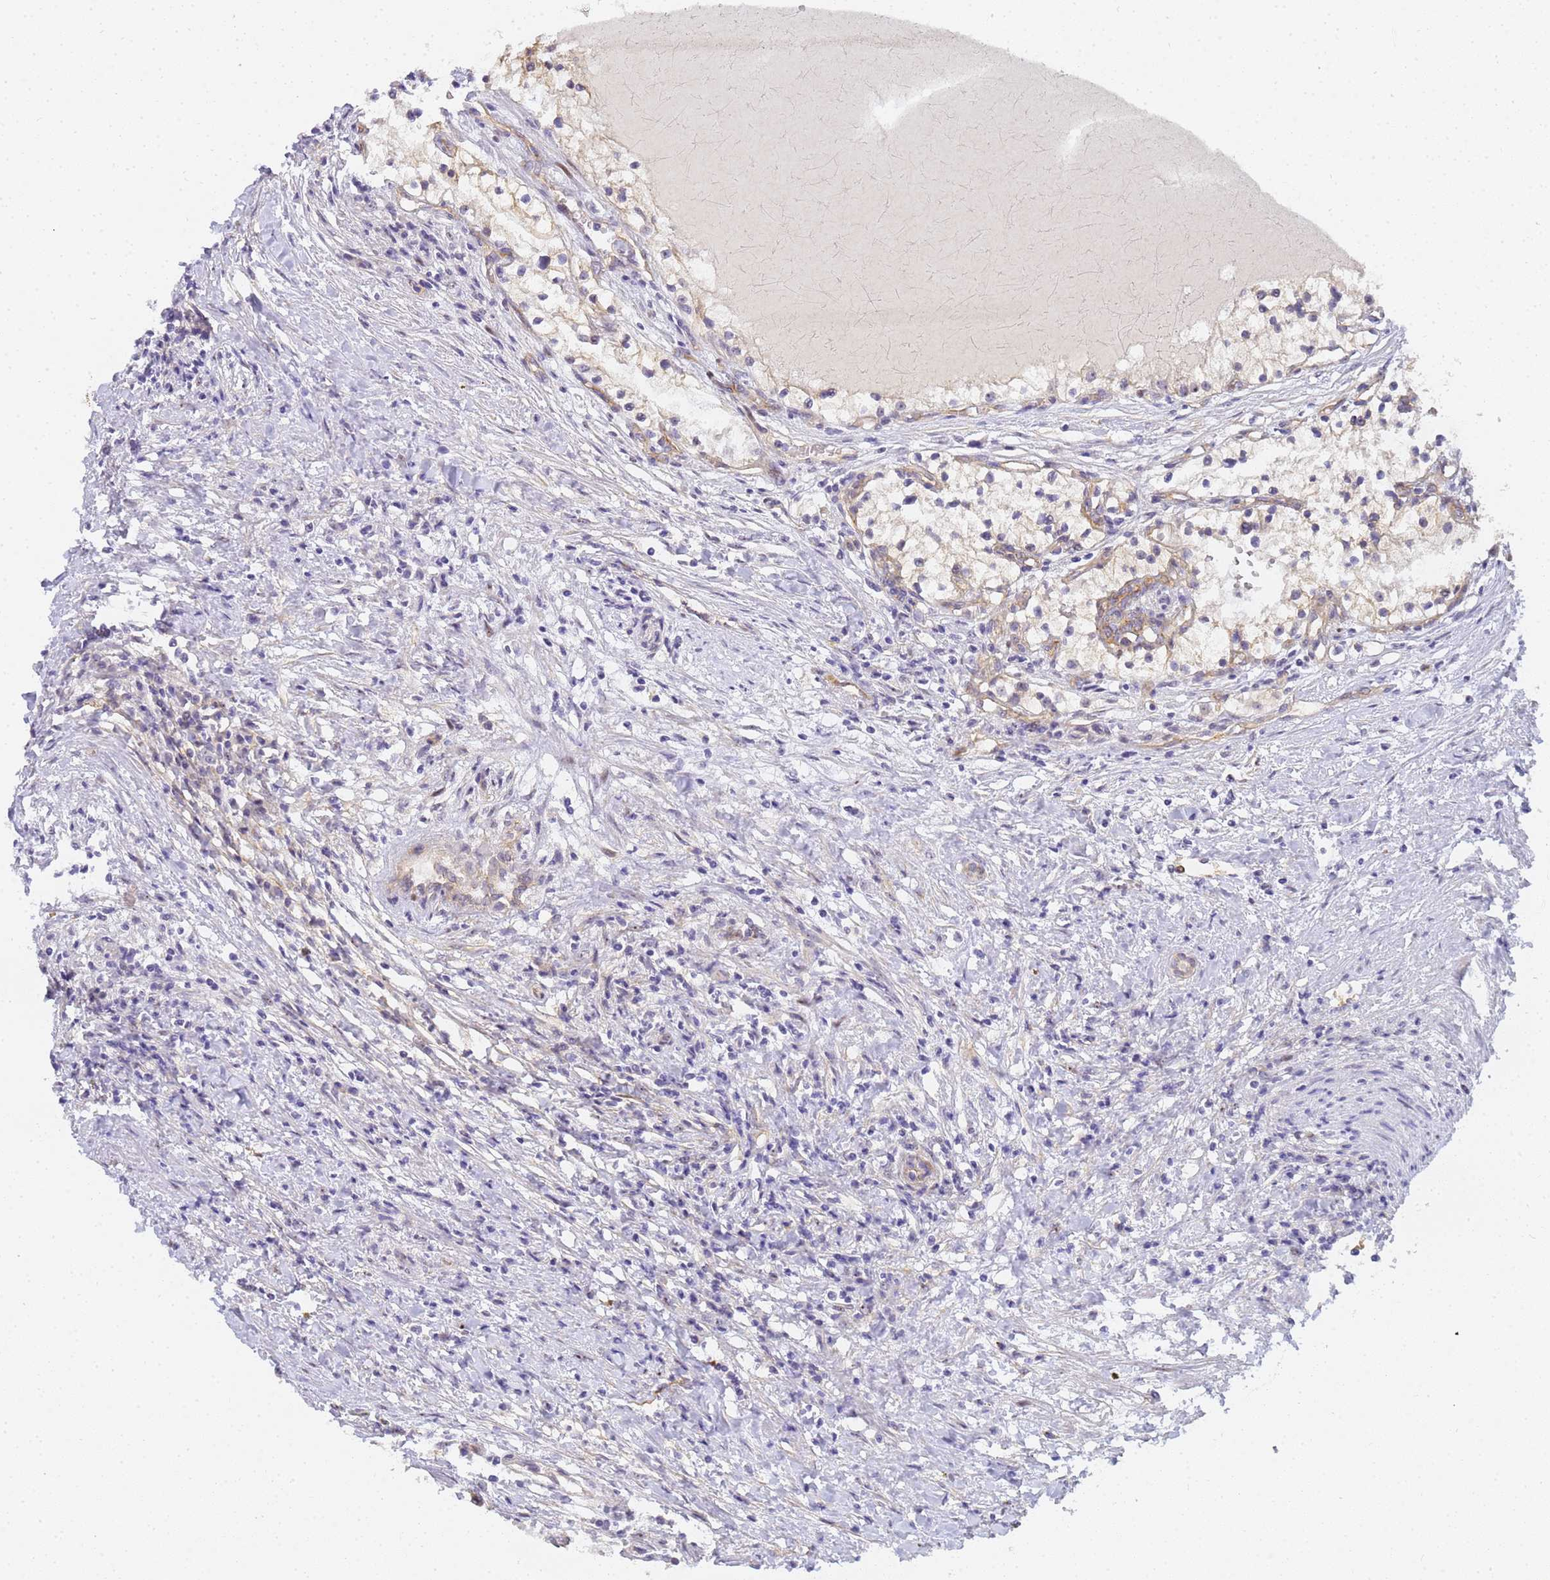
{"staining": {"intensity": "negative", "quantity": "none", "location": "none"}, "tissue": "renal cancer", "cell_type": "Tumor cells", "image_type": "cancer", "snomed": [{"axis": "morphology", "description": "Normal tissue, NOS"}, {"axis": "morphology", "description": "Adenocarcinoma, NOS"}, {"axis": "topography", "description": "Kidney"}], "caption": "DAB (3,3'-diaminobenzidine) immunohistochemical staining of human renal adenocarcinoma exhibits no significant positivity in tumor cells.", "gene": "GON4L", "patient": {"sex": "male", "age": 68}}